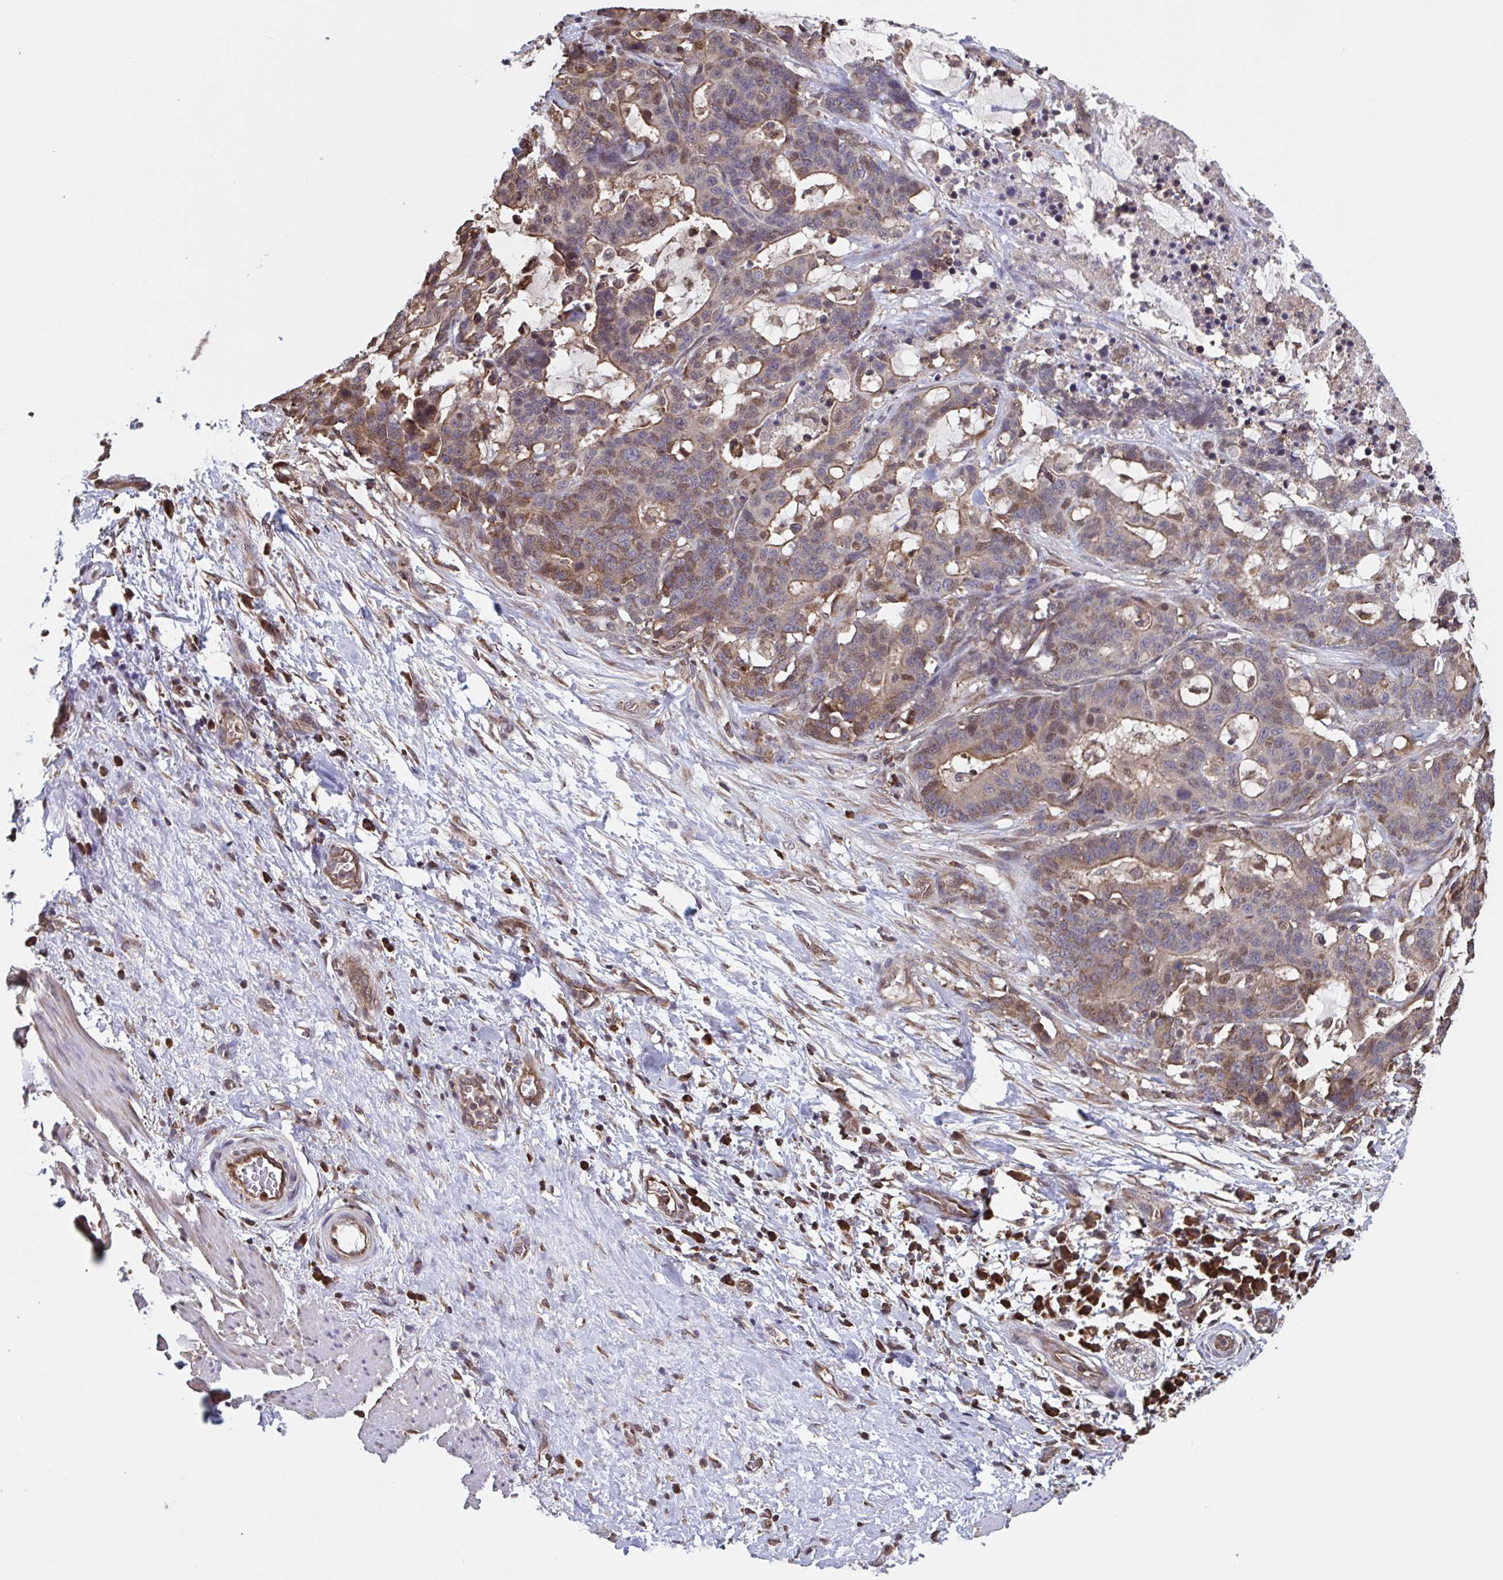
{"staining": {"intensity": "moderate", "quantity": "25%-75%", "location": "cytoplasmic/membranous,nuclear"}, "tissue": "stomach cancer", "cell_type": "Tumor cells", "image_type": "cancer", "snomed": [{"axis": "morphology", "description": "Normal tissue, NOS"}, {"axis": "morphology", "description": "Adenocarcinoma, NOS"}, {"axis": "topography", "description": "Stomach"}], "caption": "A medium amount of moderate cytoplasmic/membranous and nuclear positivity is present in about 25%-75% of tumor cells in adenocarcinoma (stomach) tissue. The protein is shown in brown color, while the nuclei are stained blue.", "gene": "SEC63", "patient": {"sex": "female", "age": 64}}